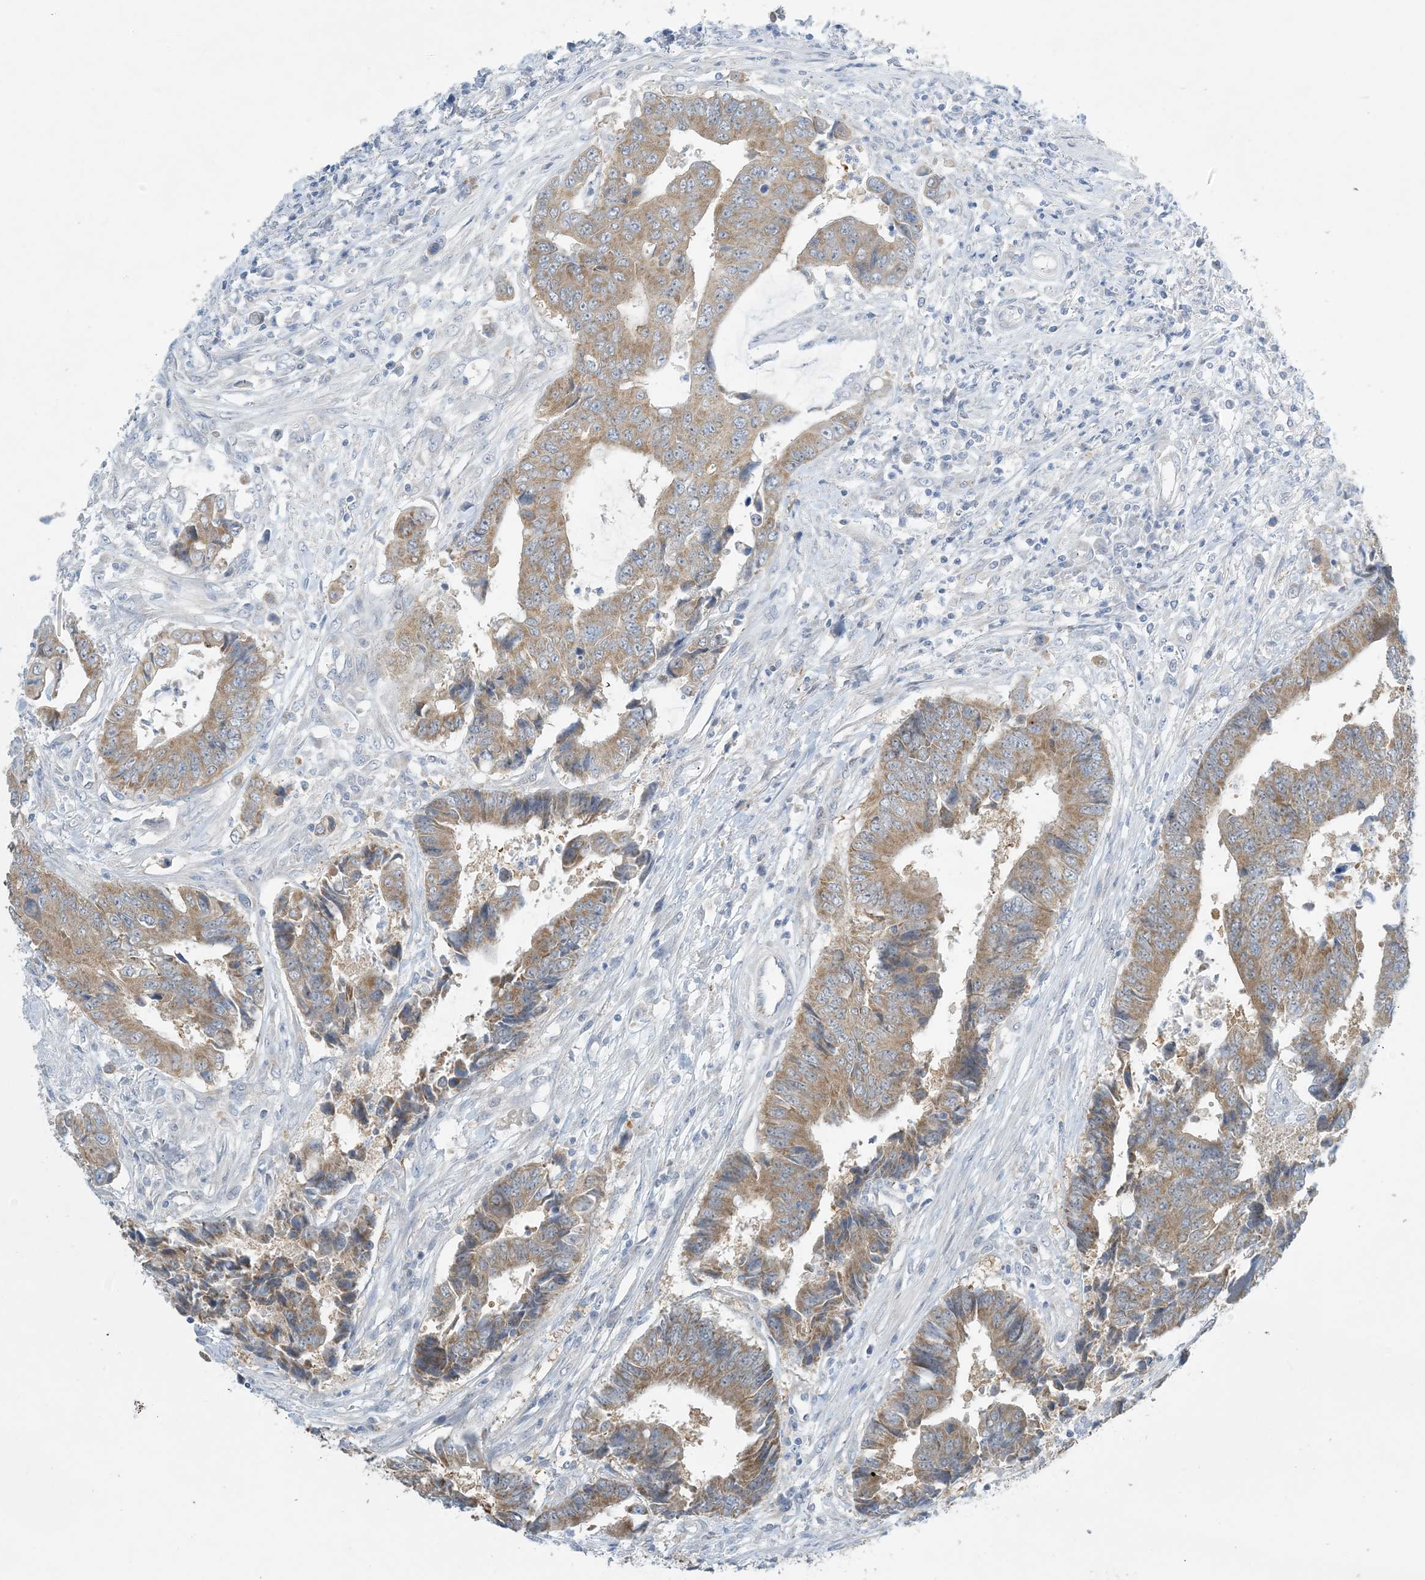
{"staining": {"intensity": "moderate", "quantity": ">75%", "location": "cytoplasmic/membranous"}, "tissue": "colorectal cancer", "cell_type": "Tumor cells", "image_type": "cancer", "snomed": [{"axis": "morphology", "description": "Adenocarcinoma, NOS"}, {"axis": "topography", "description": "Rectum"}], "caption": "Moderate cytoplasmic/membranous expression for a protein is seen in approximately >75% of tumor cells of colorectal adenocarcinoma using immunohistochemistry (IHC).", "gene": "MRPS18A", "patient": {"sex": "male", "age": 84}}